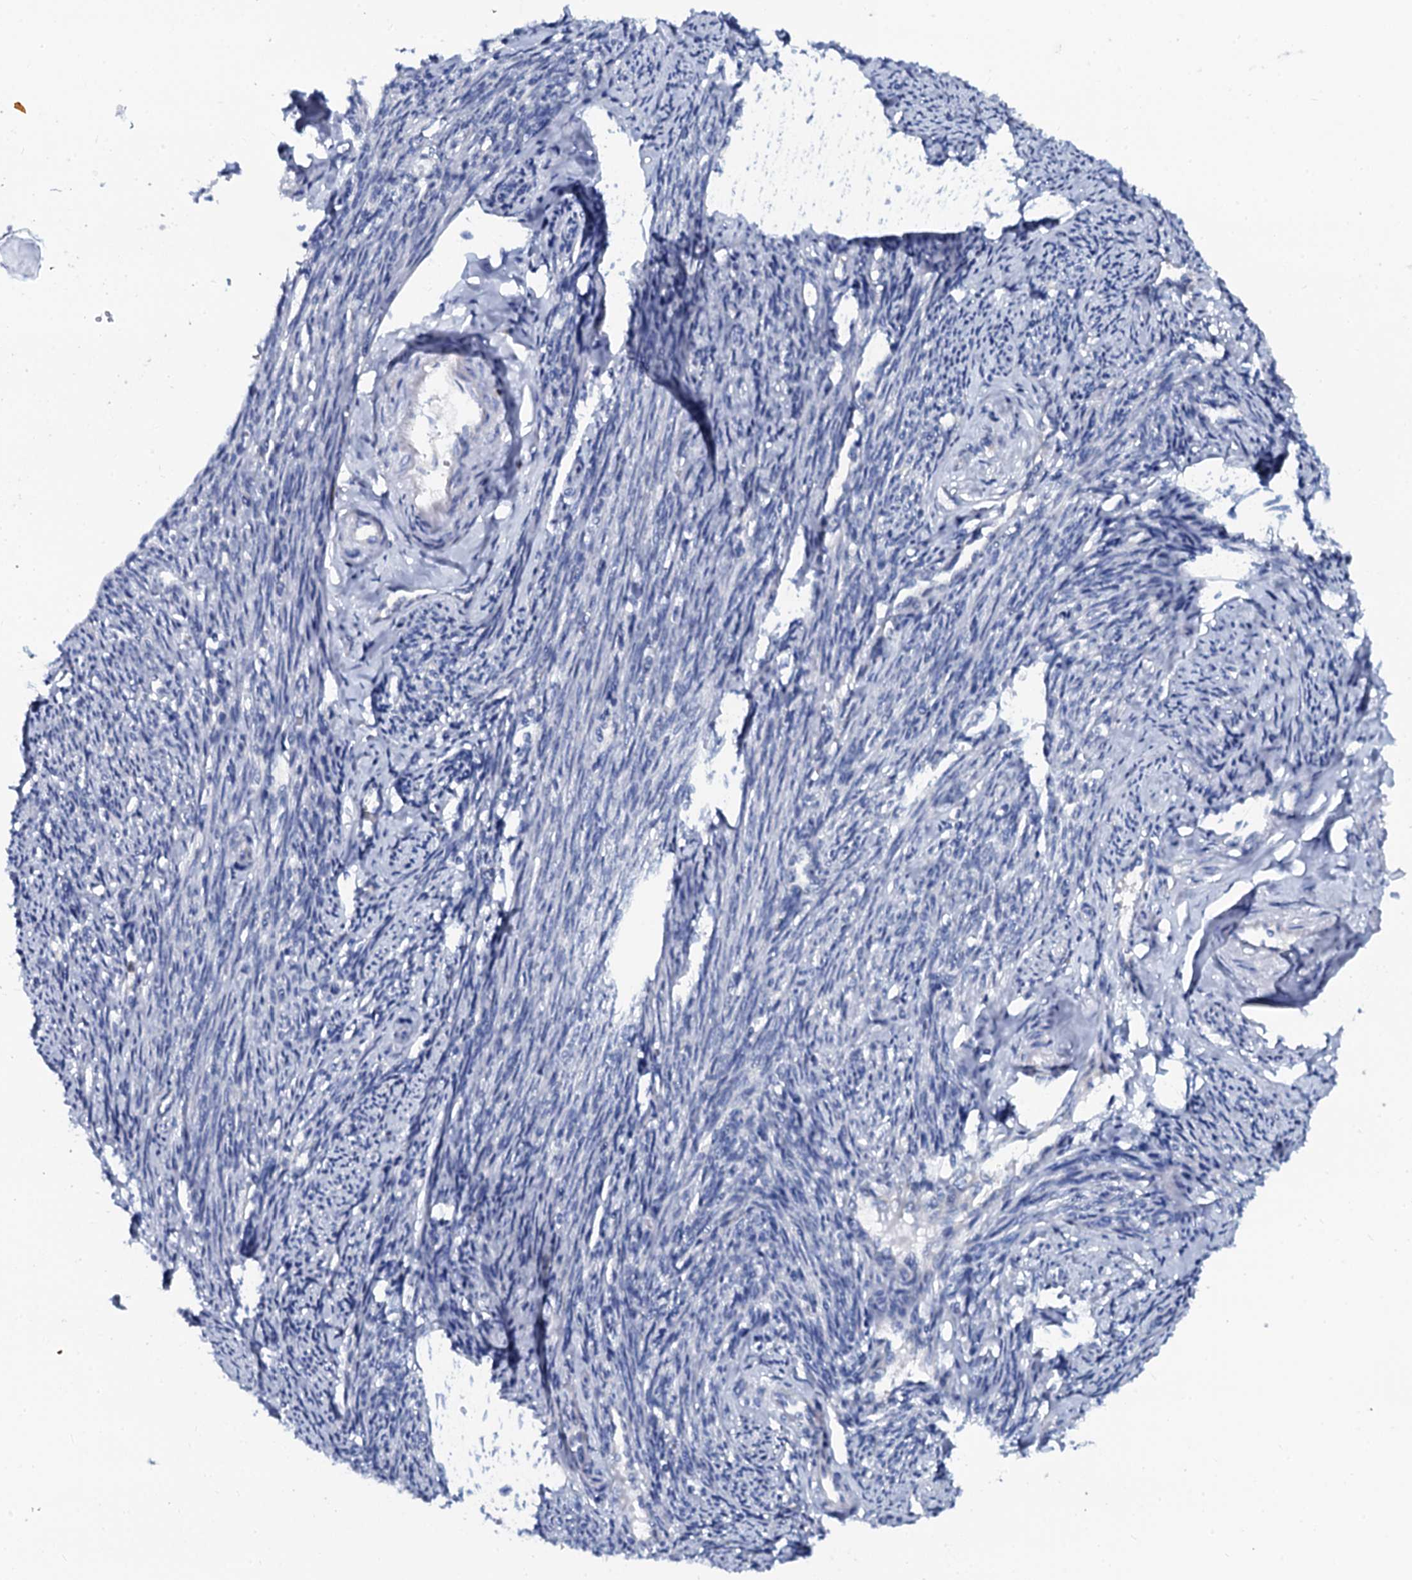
{"staining": {"intensity": "negative", "quantity": "none", "location": "none"}, "tissue": "smooth muscle", "cell_type": "Smooth muscle cells", "image_type": "normal", "snomed": [{"axis": "morphology", "description": "Normal tissue, NOS"}, {"axis": "topography", "description": "Smooth muscle"}, {"axis": "topography", "description": "Uterus"}], "caption": "Immunohistochemistry photomicrograph of normal smooth muscle: human smooth muscle stained with DAB (3,3'-diaminobenzidine) exhibits no significant protein positivity in smooth muscle cells.", "gene": "OTOL1", "patient": {"sex": "female", "age": 59}}